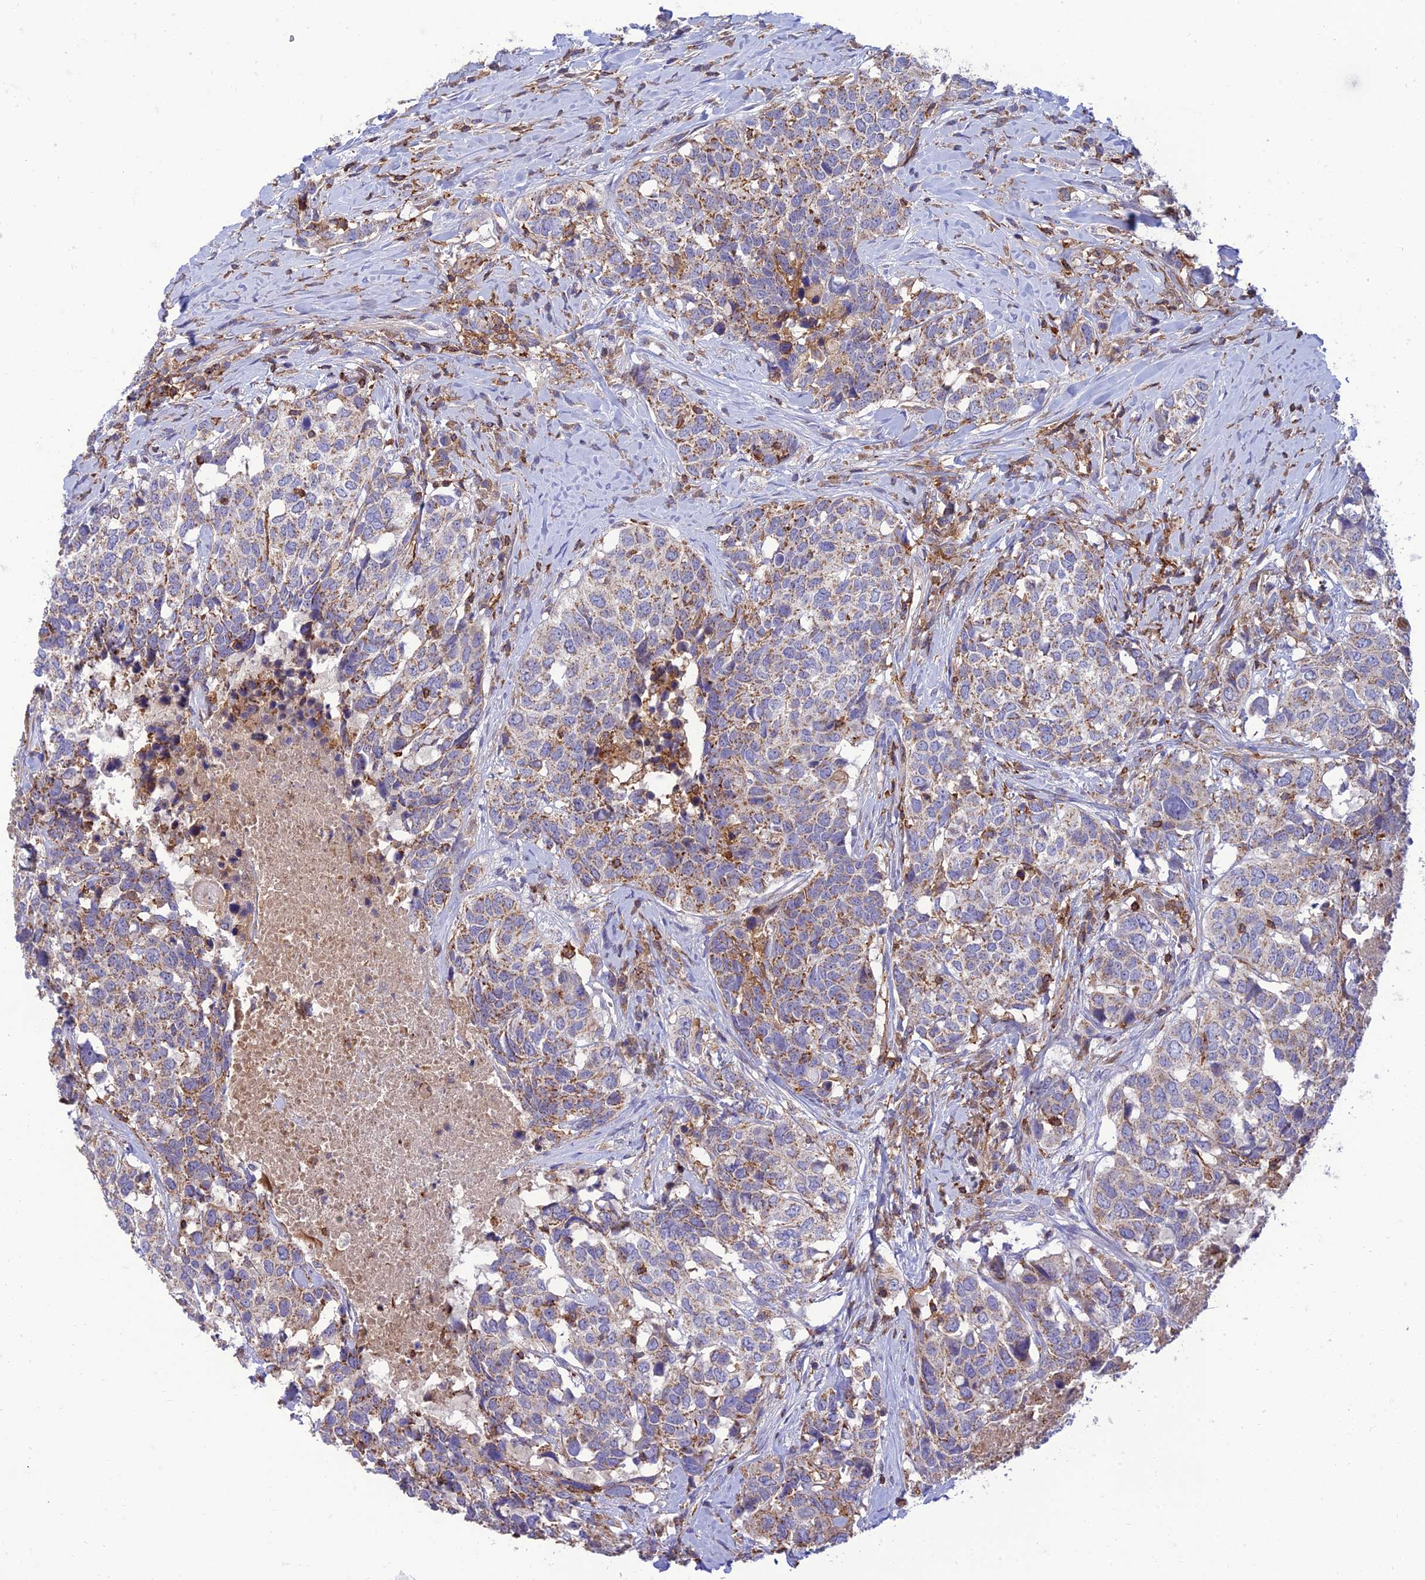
{"staining": {"intensity": "moderate", "quantity": "25%-75%", "location": "cytoplasmic/membranous"}, "tissue": "head and neck cancer", "cell_type": "Tumor cells", "image_type": "cancer", "snomed": [{"axis": "morphology", "description": "Squamous cell carcinoma, NOS"}, {"axis": "topography", "description": "Head-Neck"}], "caption": "A histopathology image showing moderate cytoplasmic/membranous positivity in approximately 25%-75% of tumor cells in head and neck cancer, as visualized by brown immunohistochemical staining.", "gene": "IRAK3", "patient": {"sex": "male", "age": 66}}